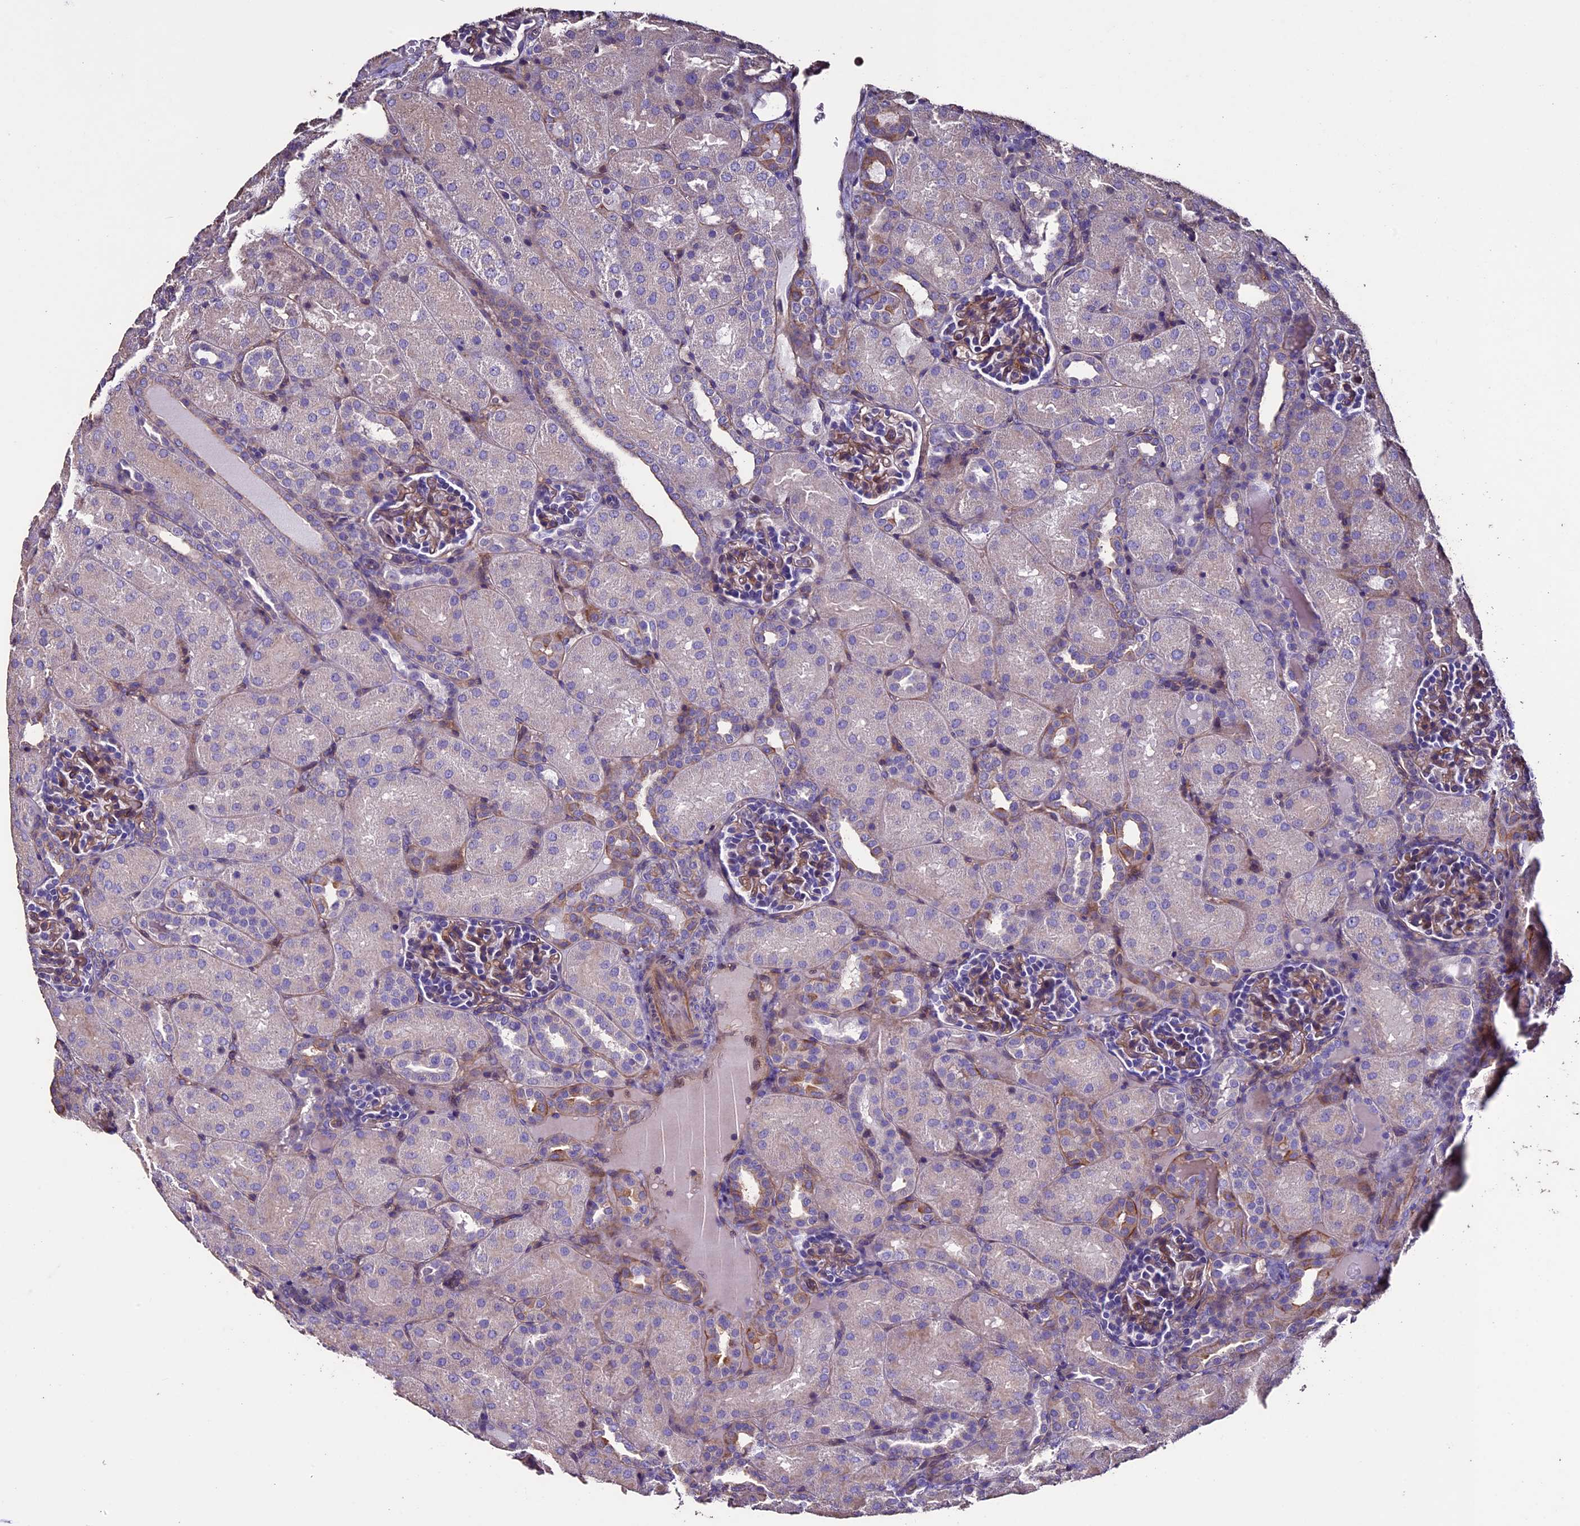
{"staining": {"intensity": "moderate", "quantity": "25%-75%", "location": "cytoplasmic/membranous"}, "tissue": "kidney", "cell_type": "Cells in glomeruli", "image_type": "normal", "snomed": [{"axis": "morphology", "description": "Normal tissue, NOS"}, {"axis": "topography", "description": "Kidney"}], "caption": "Moderate cytoplasmic/membranous expression for a protein is present in about 25%-75% of cells in glomeruli of benign kidney using immunohistochemistry.", "gene": "USB1", "patient": {"sex": "male", "age": 1}}